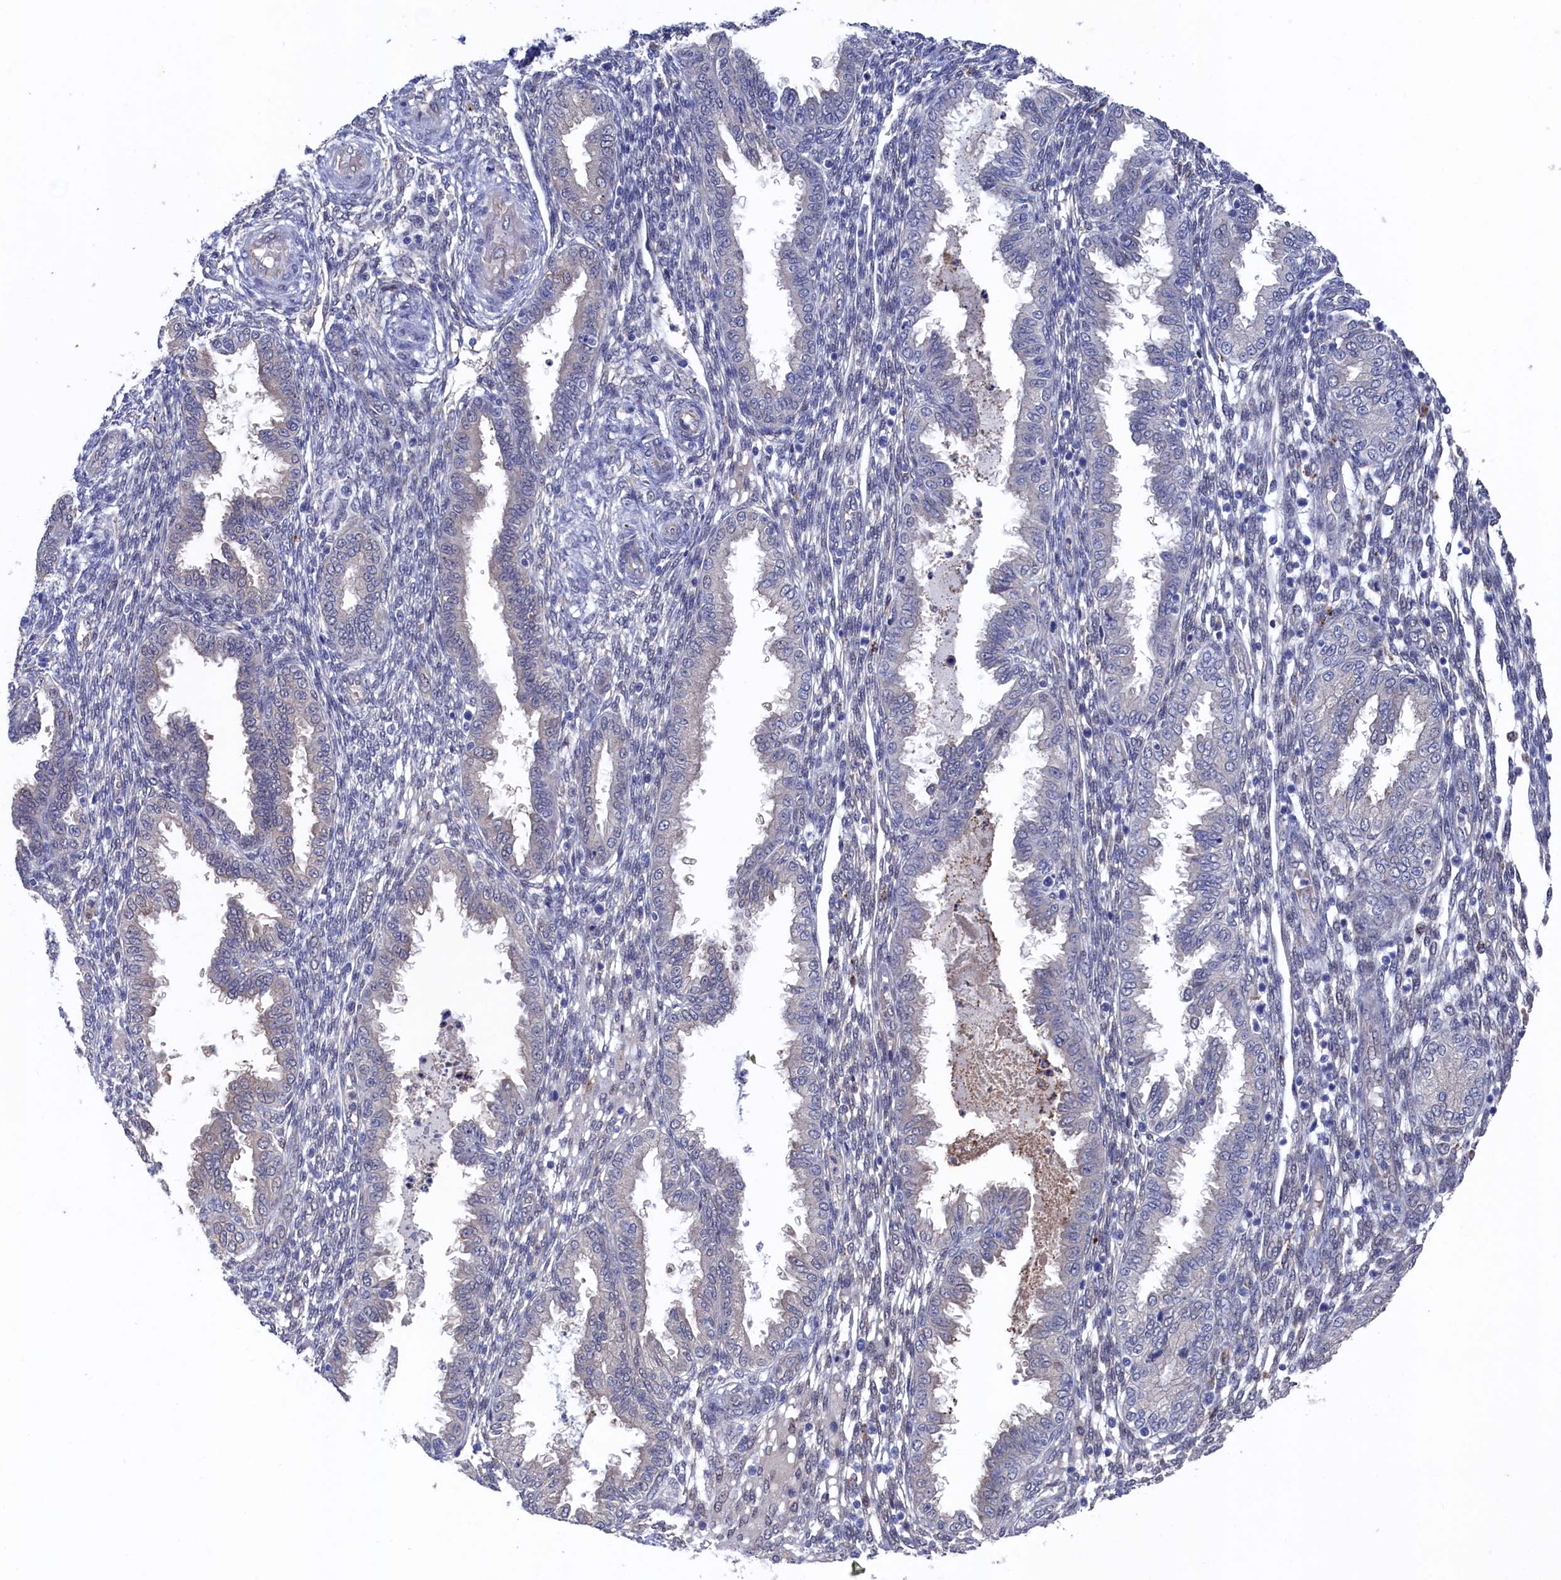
{"staining": {"intensity": "negative", "quantity": "none", "location": "none"}, "tissue": "endometrium", "cell_type": "Cells in endometrial stroma", "image_type": "normal", "snomed": [{"axis": "morphology", "description": "Normal tissue, NOS"}, {"axis": "topography", "description": "Endometrium"}], "caption": "This photomicrograph is of normal endometrium stained with IHC to label a protein in brown with the nuclei are counter-stained blue. There is no staining in cells in endometrial stroma.", "gene": "RNH1", "patient": {"sex": "female", "age": 33}}